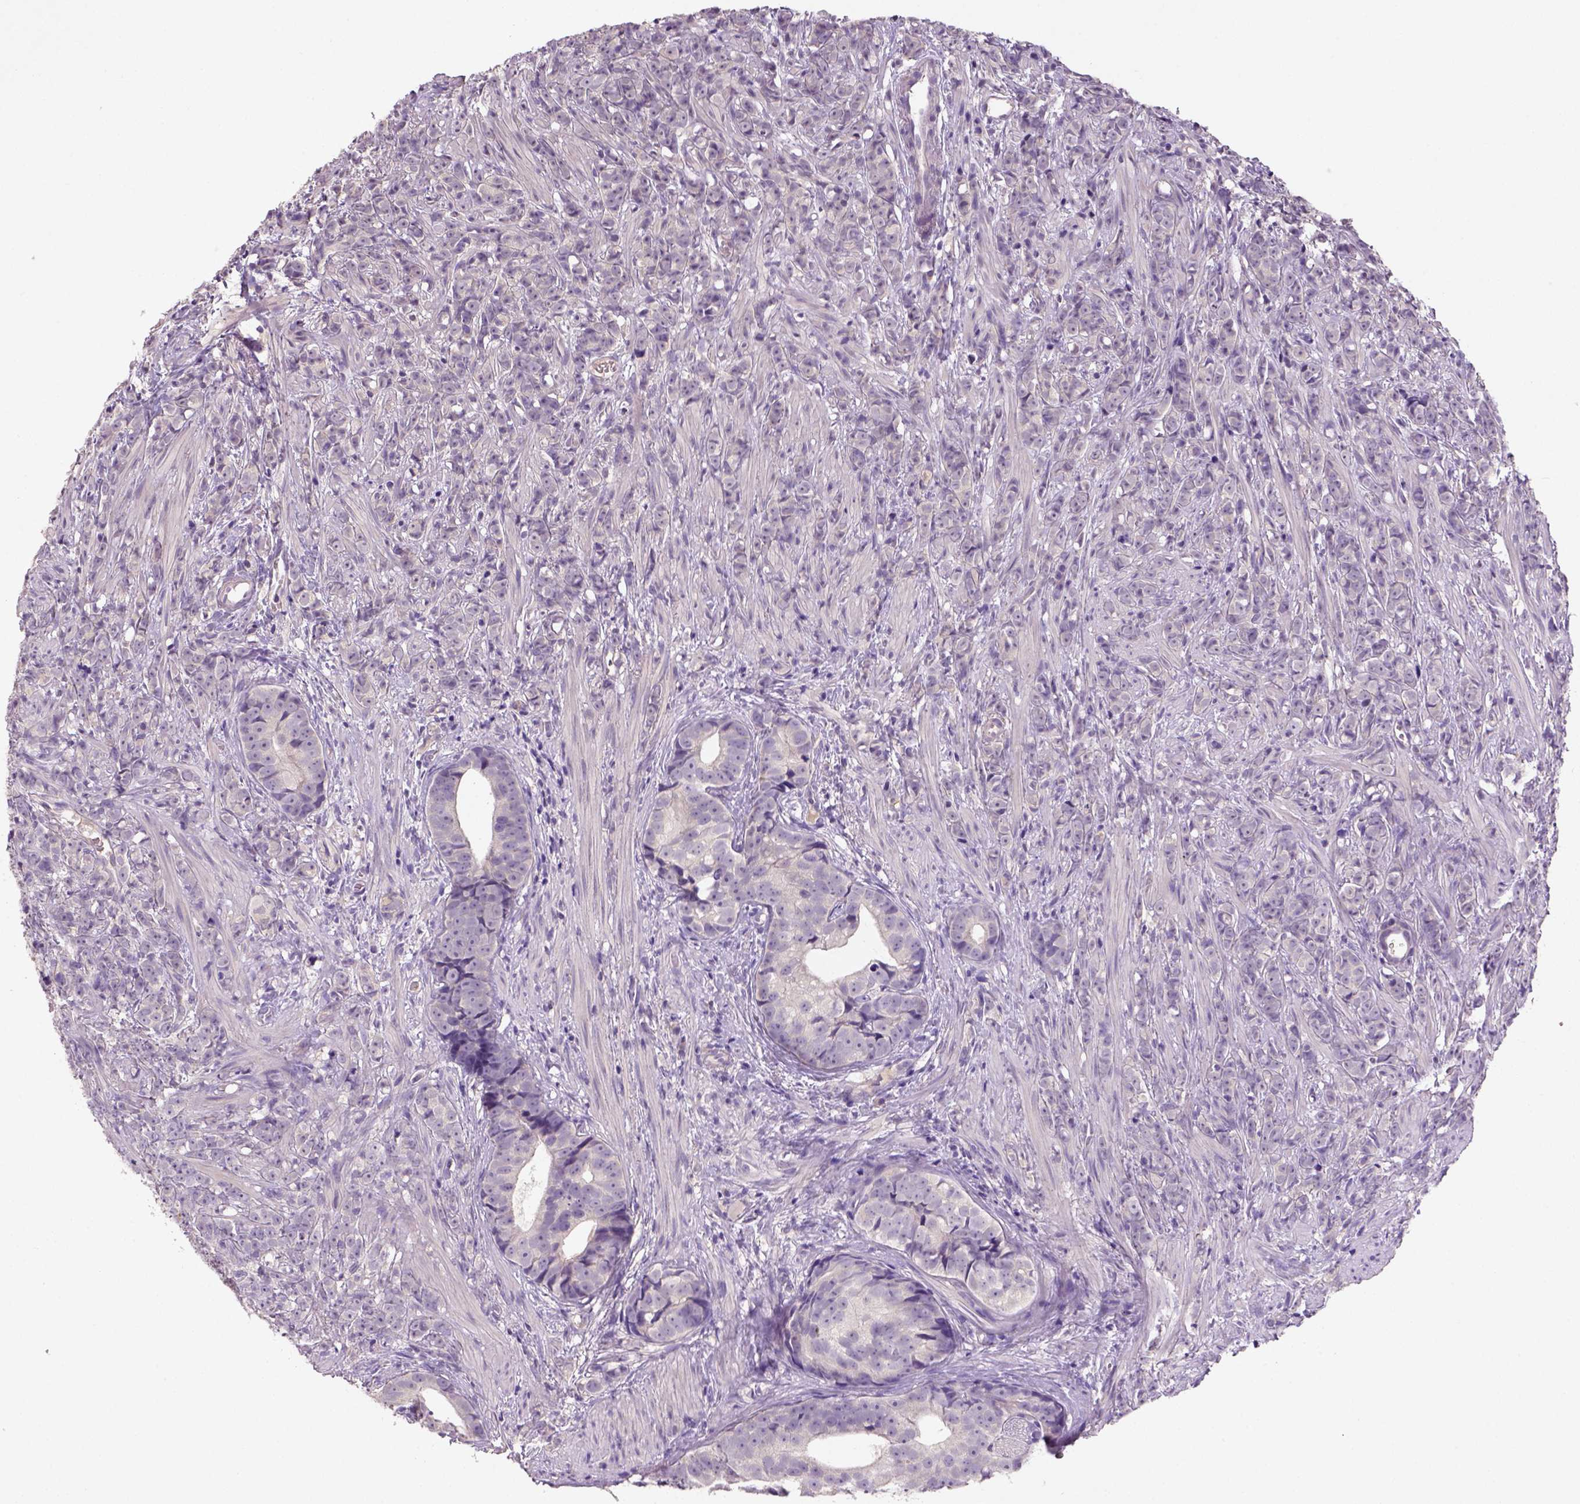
{"staining": {"intensity": "negative", "quantity": "none", "location": "none"}, "tissue": "prostate cancer", "cell_type": "Tumor cells", "image_type": "cancer", "snomed": [{"axis": "morphology", "description": "Adenocarcinoma, High grade"}, {"axis": "topography", "description": "Prostate"}], "caption": "Tumor cells are negative for protein expression in human prostate adenocarcinoma (high-grade).", "gene": "NLGN2", "patient": {"sex": "male", "age": 81}}